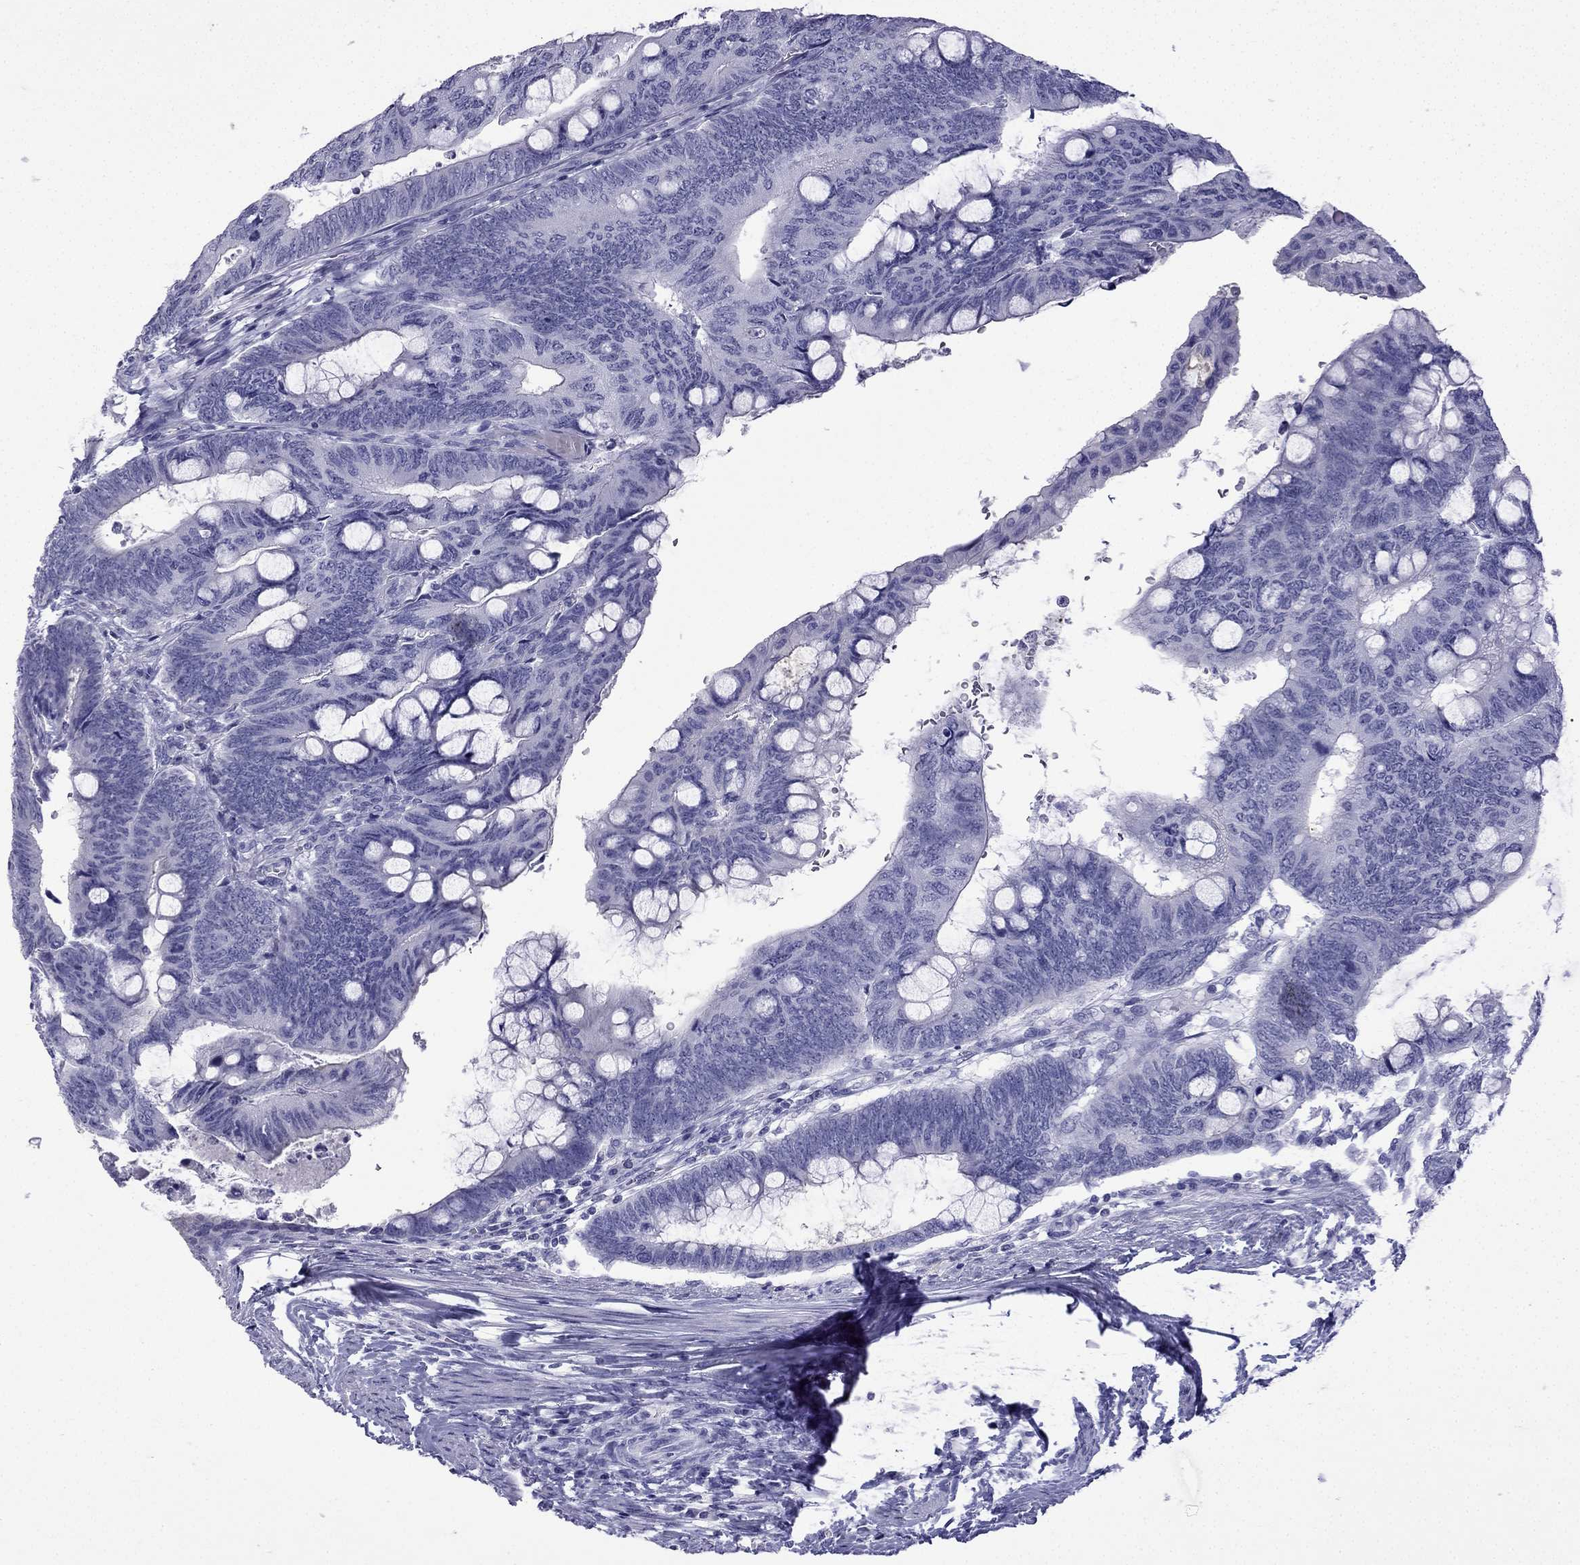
{"staining": {"intensity": "negative", "quantity": "none", "location": "none"}, "tissue": "colorectal cancer", "cell_type": "Tumor cells", "image_type": "cancer", "snomed": [{"axis": "morphology", "description": "Normal tissue, NOS"}, {"axis": "morphology", "description": "Adenocarcinoma, NOS"}, {"axis": "topography", "description": "Rectum"}], "caption": "Tumor cells are negative for protein expression in human colorectal adenocarcinoma.", "gene": "GJA8", "patient": {"sex": "male", "age": 92}}